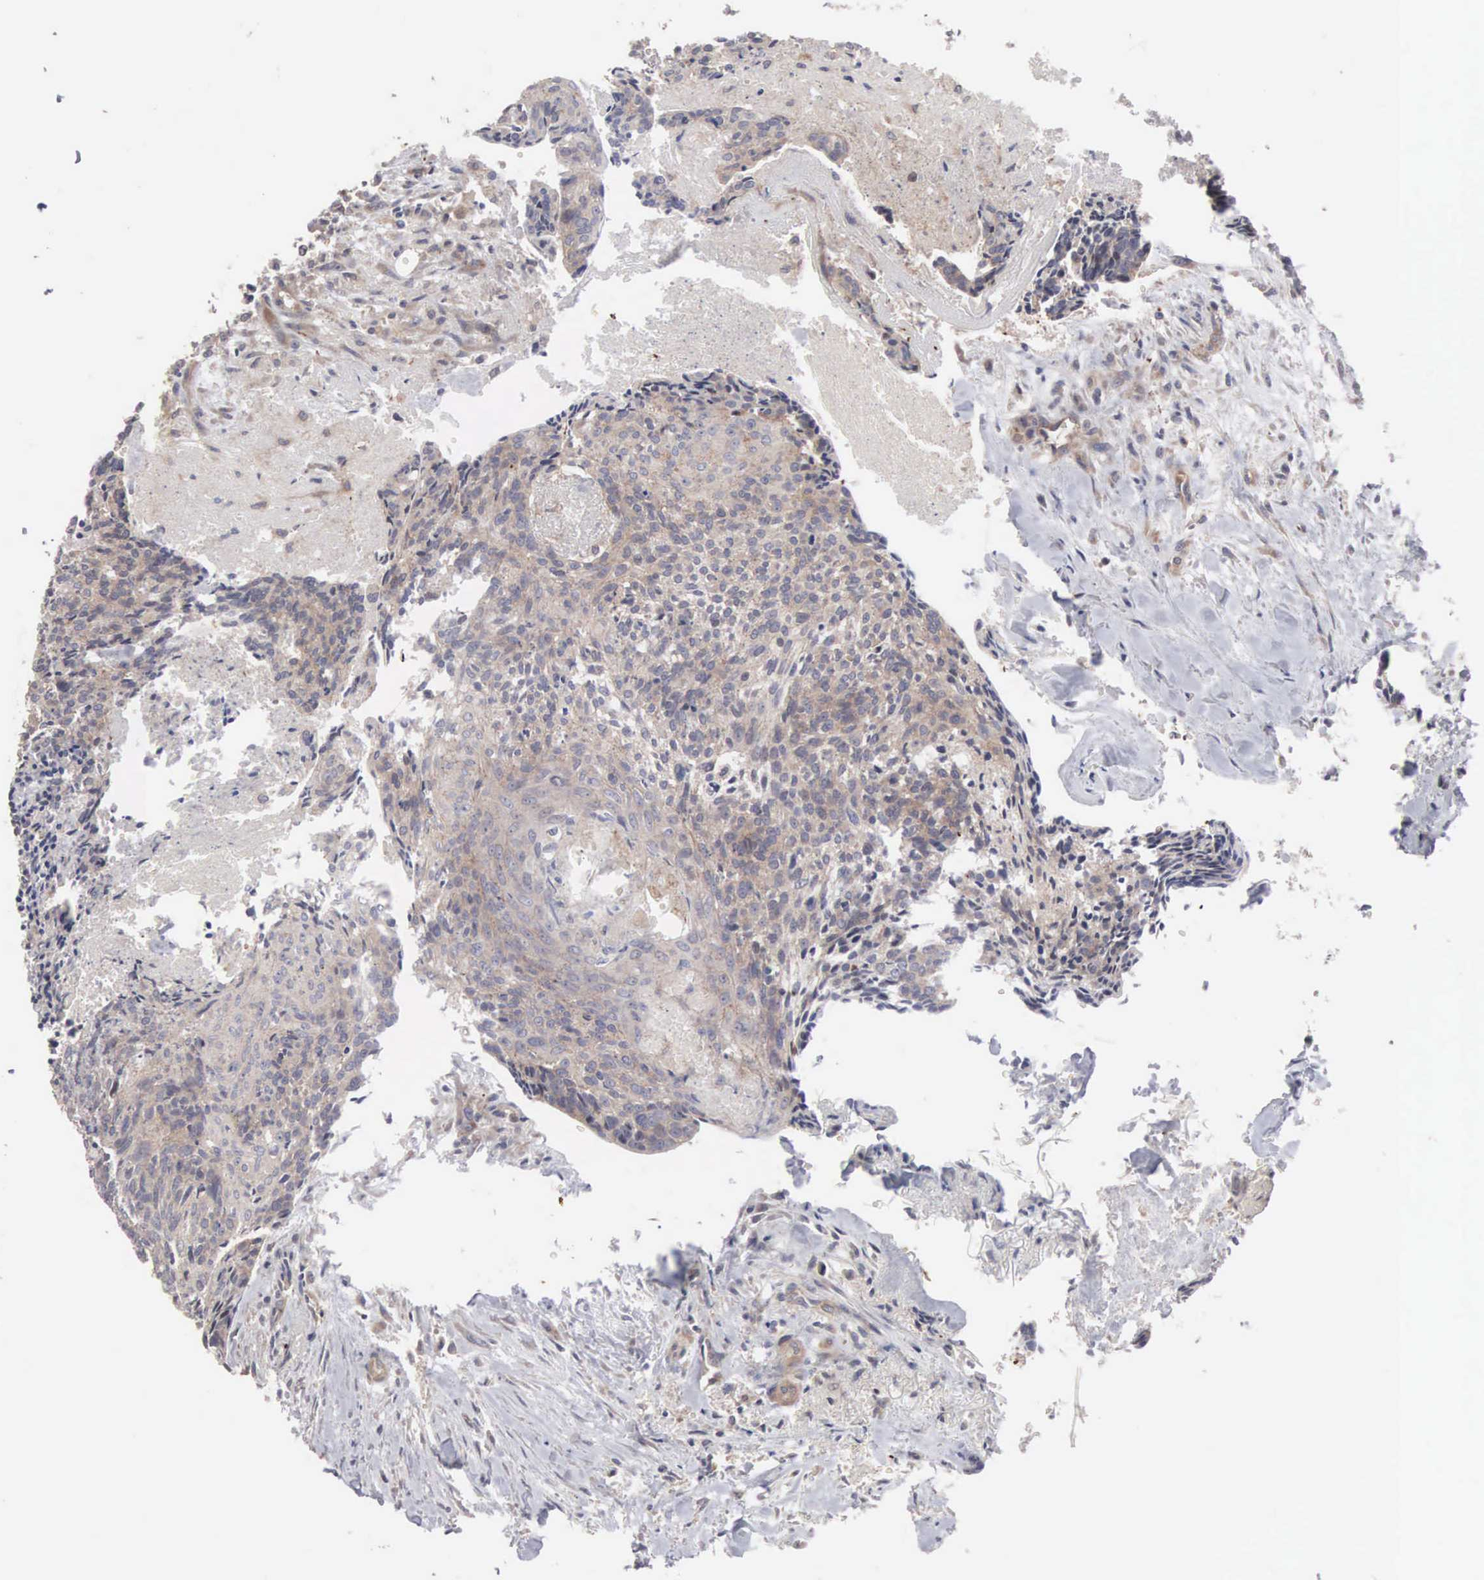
{"staining": {"intensity": "weak", "quantity": ">75%", "location": "cytoplasmic/membranous"}, "tissue": "head and neck cancer", "cell_type": "Tumor cells", "image_type": "cancer", "snomed": [{"axis": "morphology", "description": "Squamous cell carcinoma, NOS"}, {"axis": "topography", "description": "Salivary gland"}, {"axis": "topography", "description": "Head-Neck"}], "caption": "Head and neck cancer stained with a brown dye shows weak cytoplasmic/membranous positive positivity in about >75% of tumor cells.", "gene": "INF2", "patient": {"sex": "male", "age": 70}}